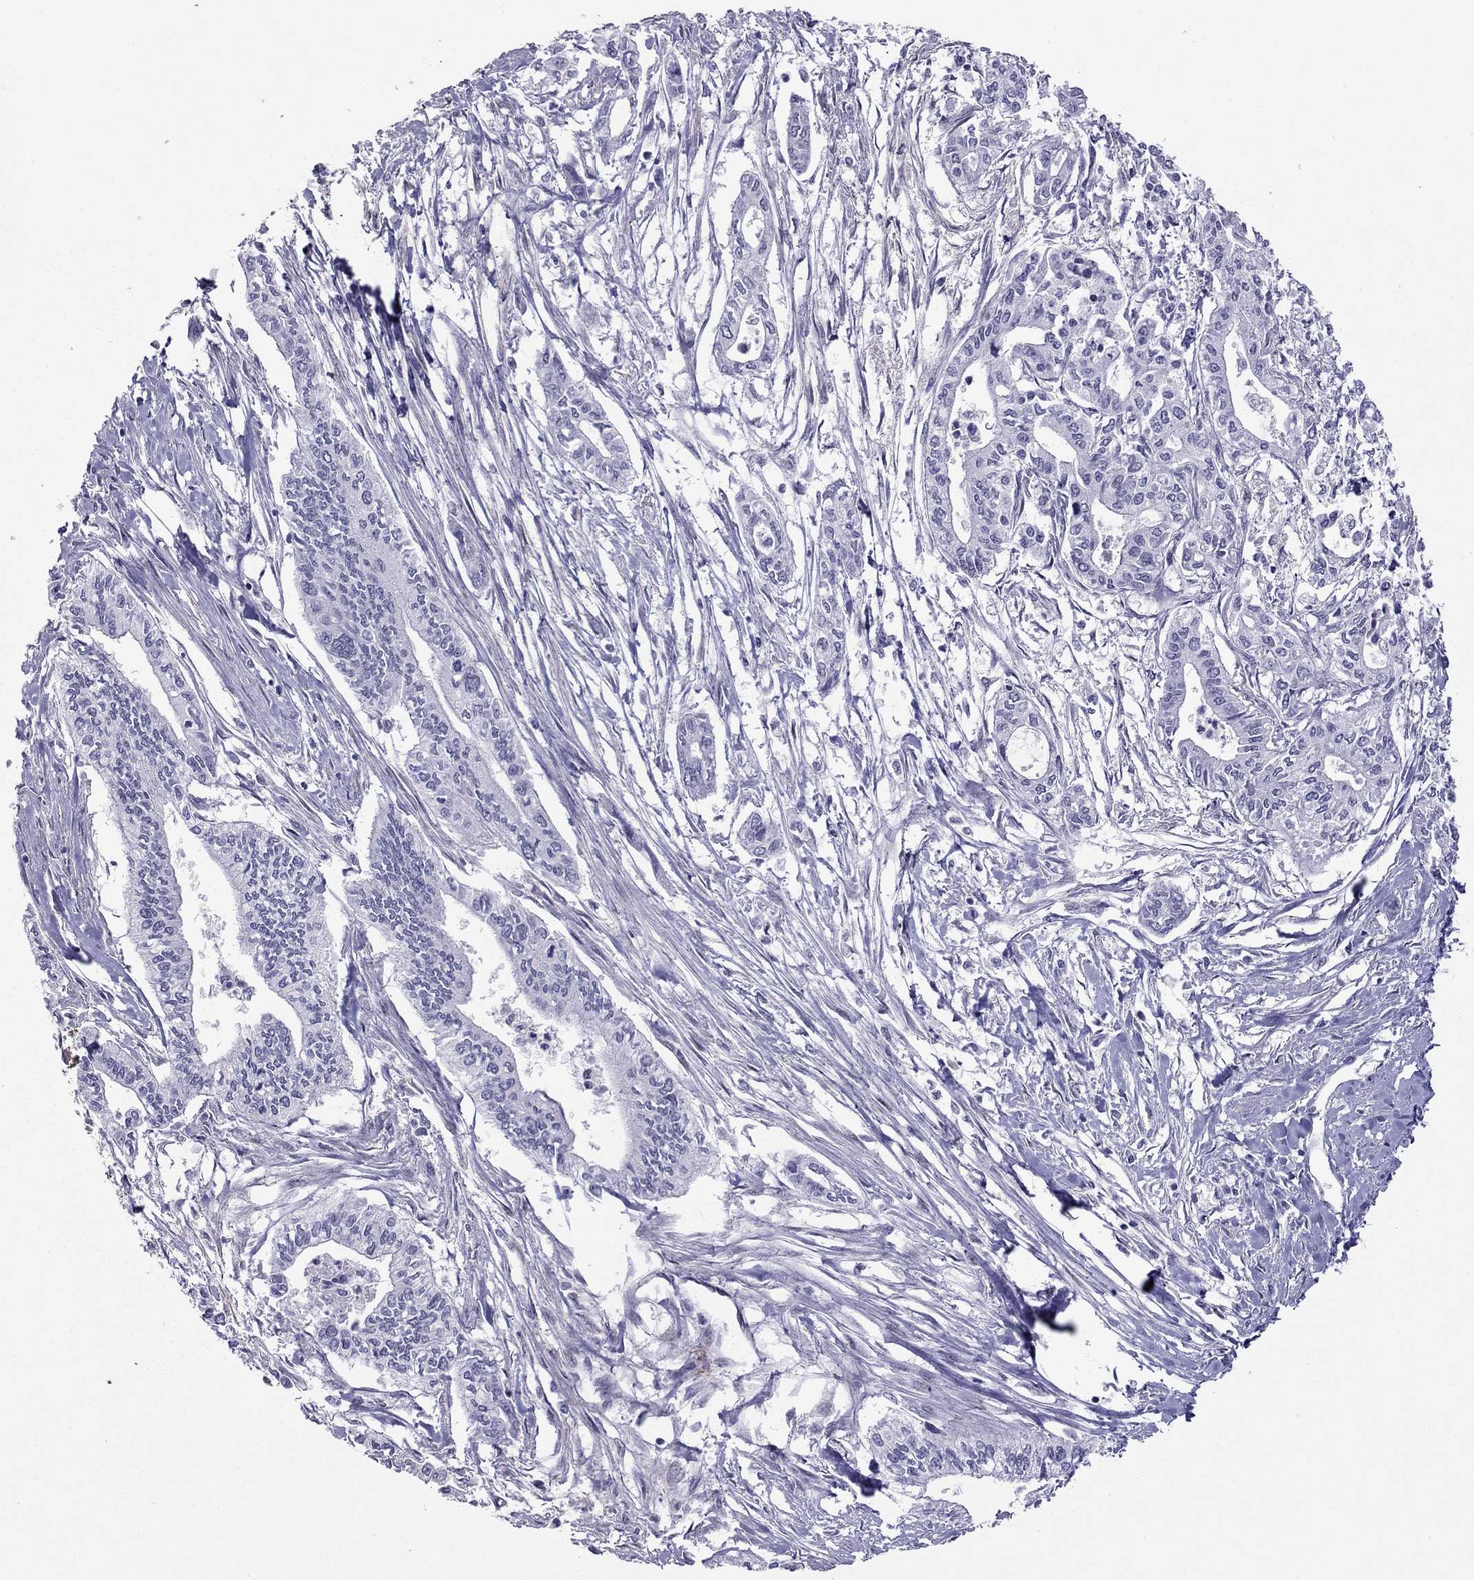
{"staining": {"intensity": "negative", "quantity": "none", "location": "none"}, "tissue": "pancreatic cancer", "cell_type": "Tumor cells", "image_type": "cancer", "snomed": [{"axis": "morphology", "description": "Adenocarcinoma, NOS"}, {"axis": "topography", "description": "Pancreas"}], "caption": "Tumor cells show no significant staining in pancreatic cancer (adenocarcinoma). (DAB immunohistochemistry visualized using brightfield microscopy, high magnification).", "gene": "ZNF646", "patient": {"sex": "male", "age": 60}}